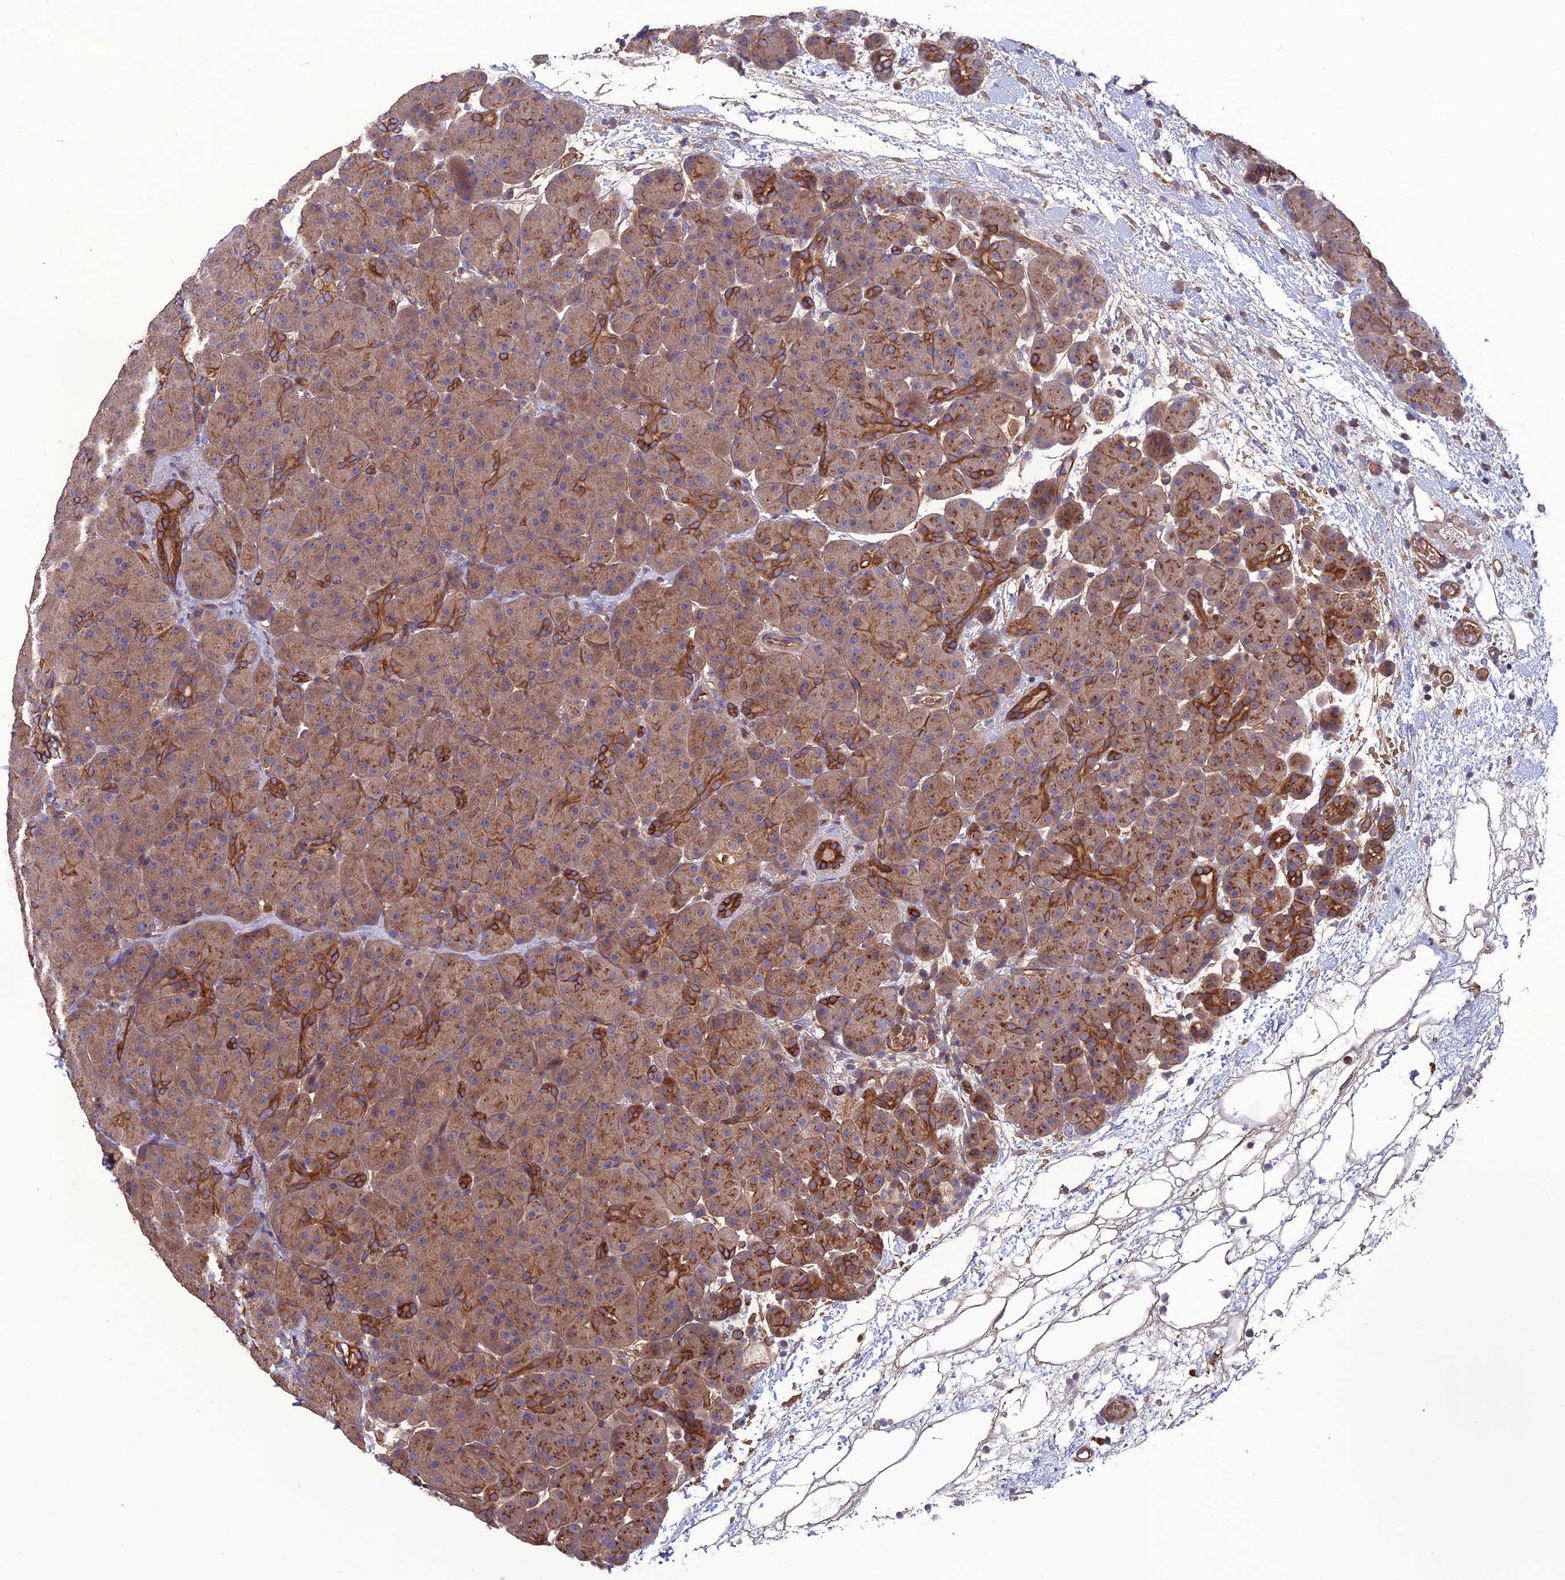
{"staining": {"intensity": "moderate", "quantity": ">75%", "location": "cytoplasmic/membranous"}, "tissue": "pancreas", "cell_type": "Exocrine glandular cells", "image_type": "normal", "snomed": [{"axis": "morphology", "description": "Normal tissue, NOS"}, {"axis": "topography", "description": "Pancreas"}], "caption": "Pancreas stained with DAB immunohistochemistry (IHC) demonstrates medium levels of moderate cytoplasmic/membranous staining in approximately >75% of exocrine glandular cells. (DAB = brown stain, brightfield microscopy at high magnification).", "gene": "GALR2", "patient": {"sex": "male", "age": 66}}